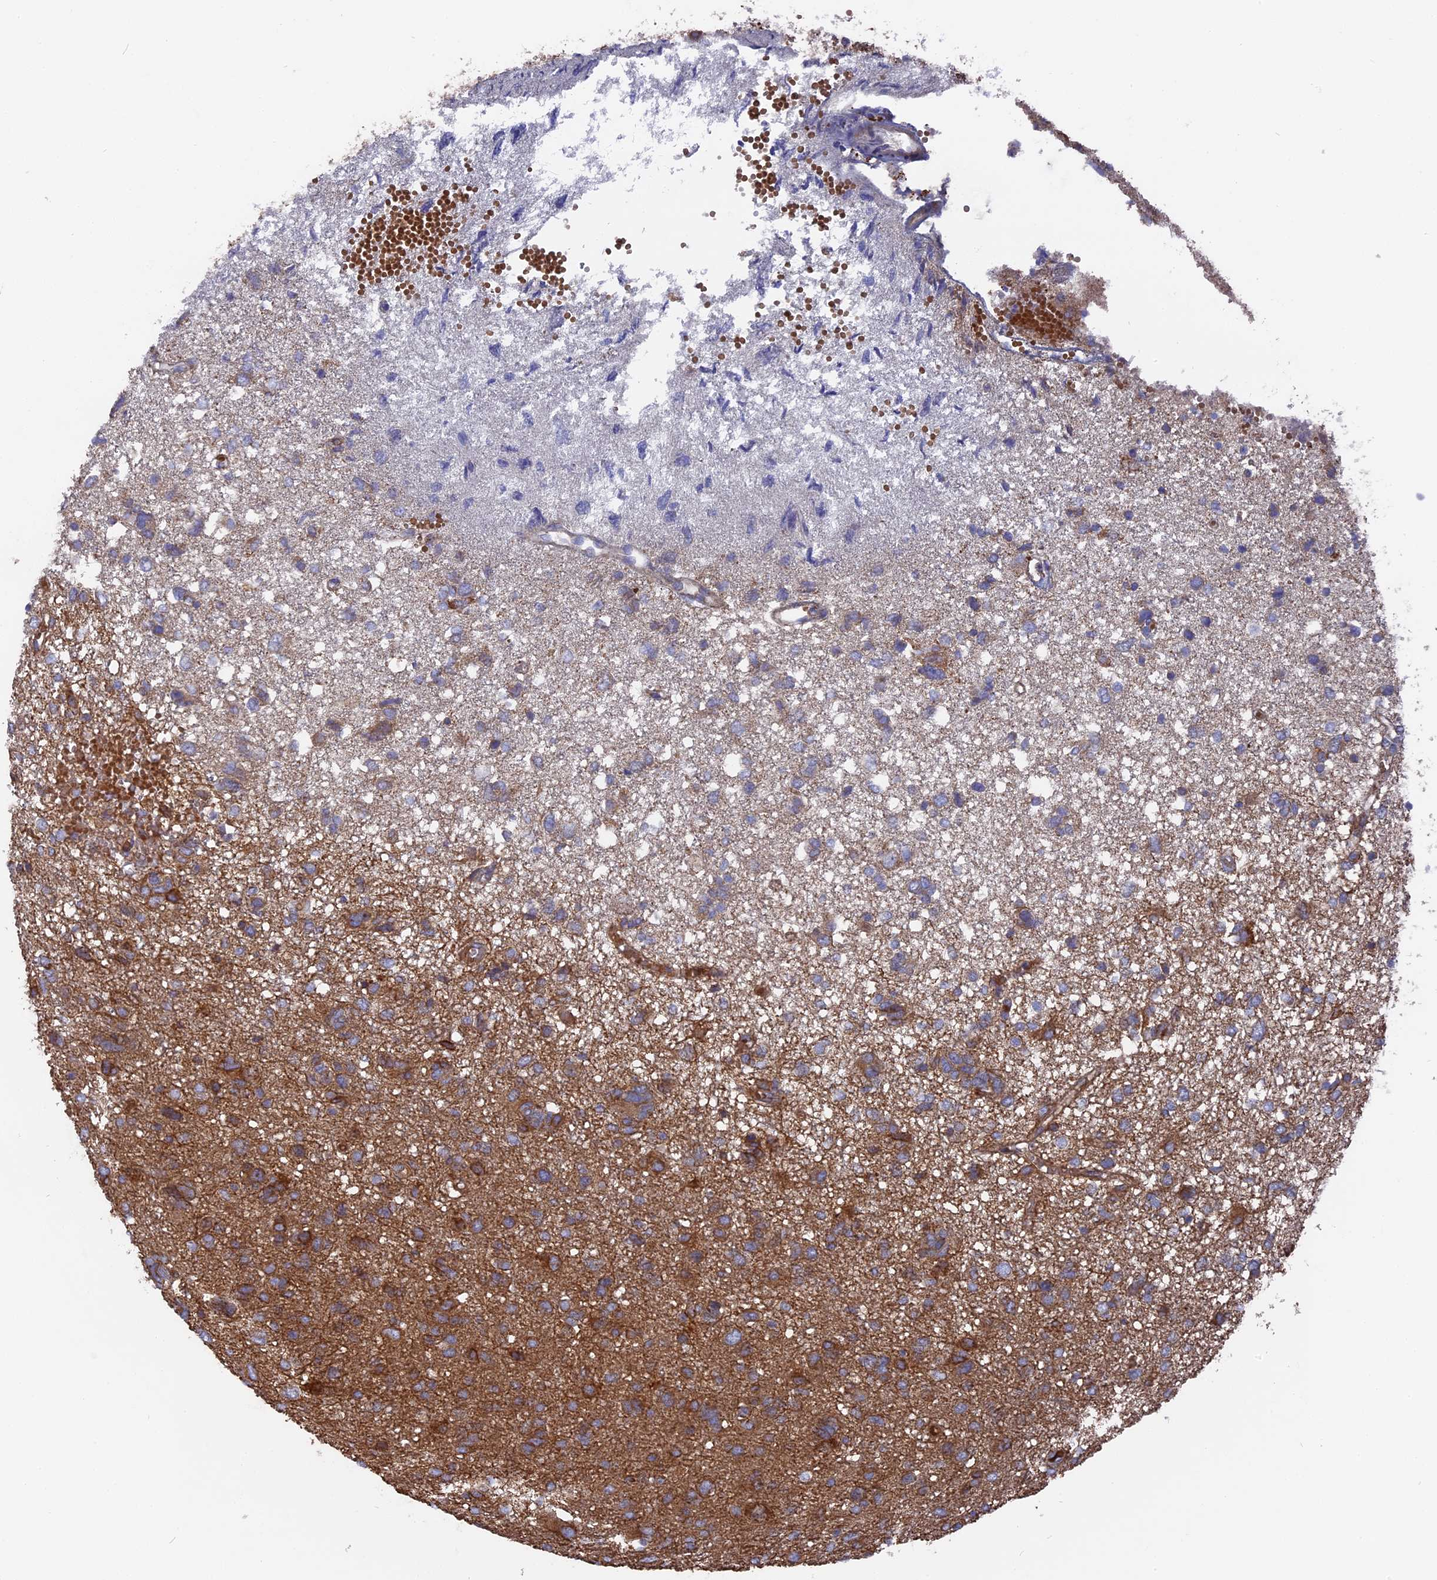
{"staining": {"intensity": "moderate", "quantity": ">75%", "location": "cytoplasmic/membranous"}, "tissue": "glioma", "cell_type": "Tumor cells", "image_type": "cancer", "snomed": [{"axis": "morphology", "description": "Glioma, malignant, High grade"}, {"axis": "topography", "description": "Brain"}], "caption": "Protein staining reveals moderate cytoplasmic/membranous expression in approximately >75% of tumor cells in malignant high-grade glioma.", "gene": "TELO2", "patient": {"sex": "female", "age": 59}}